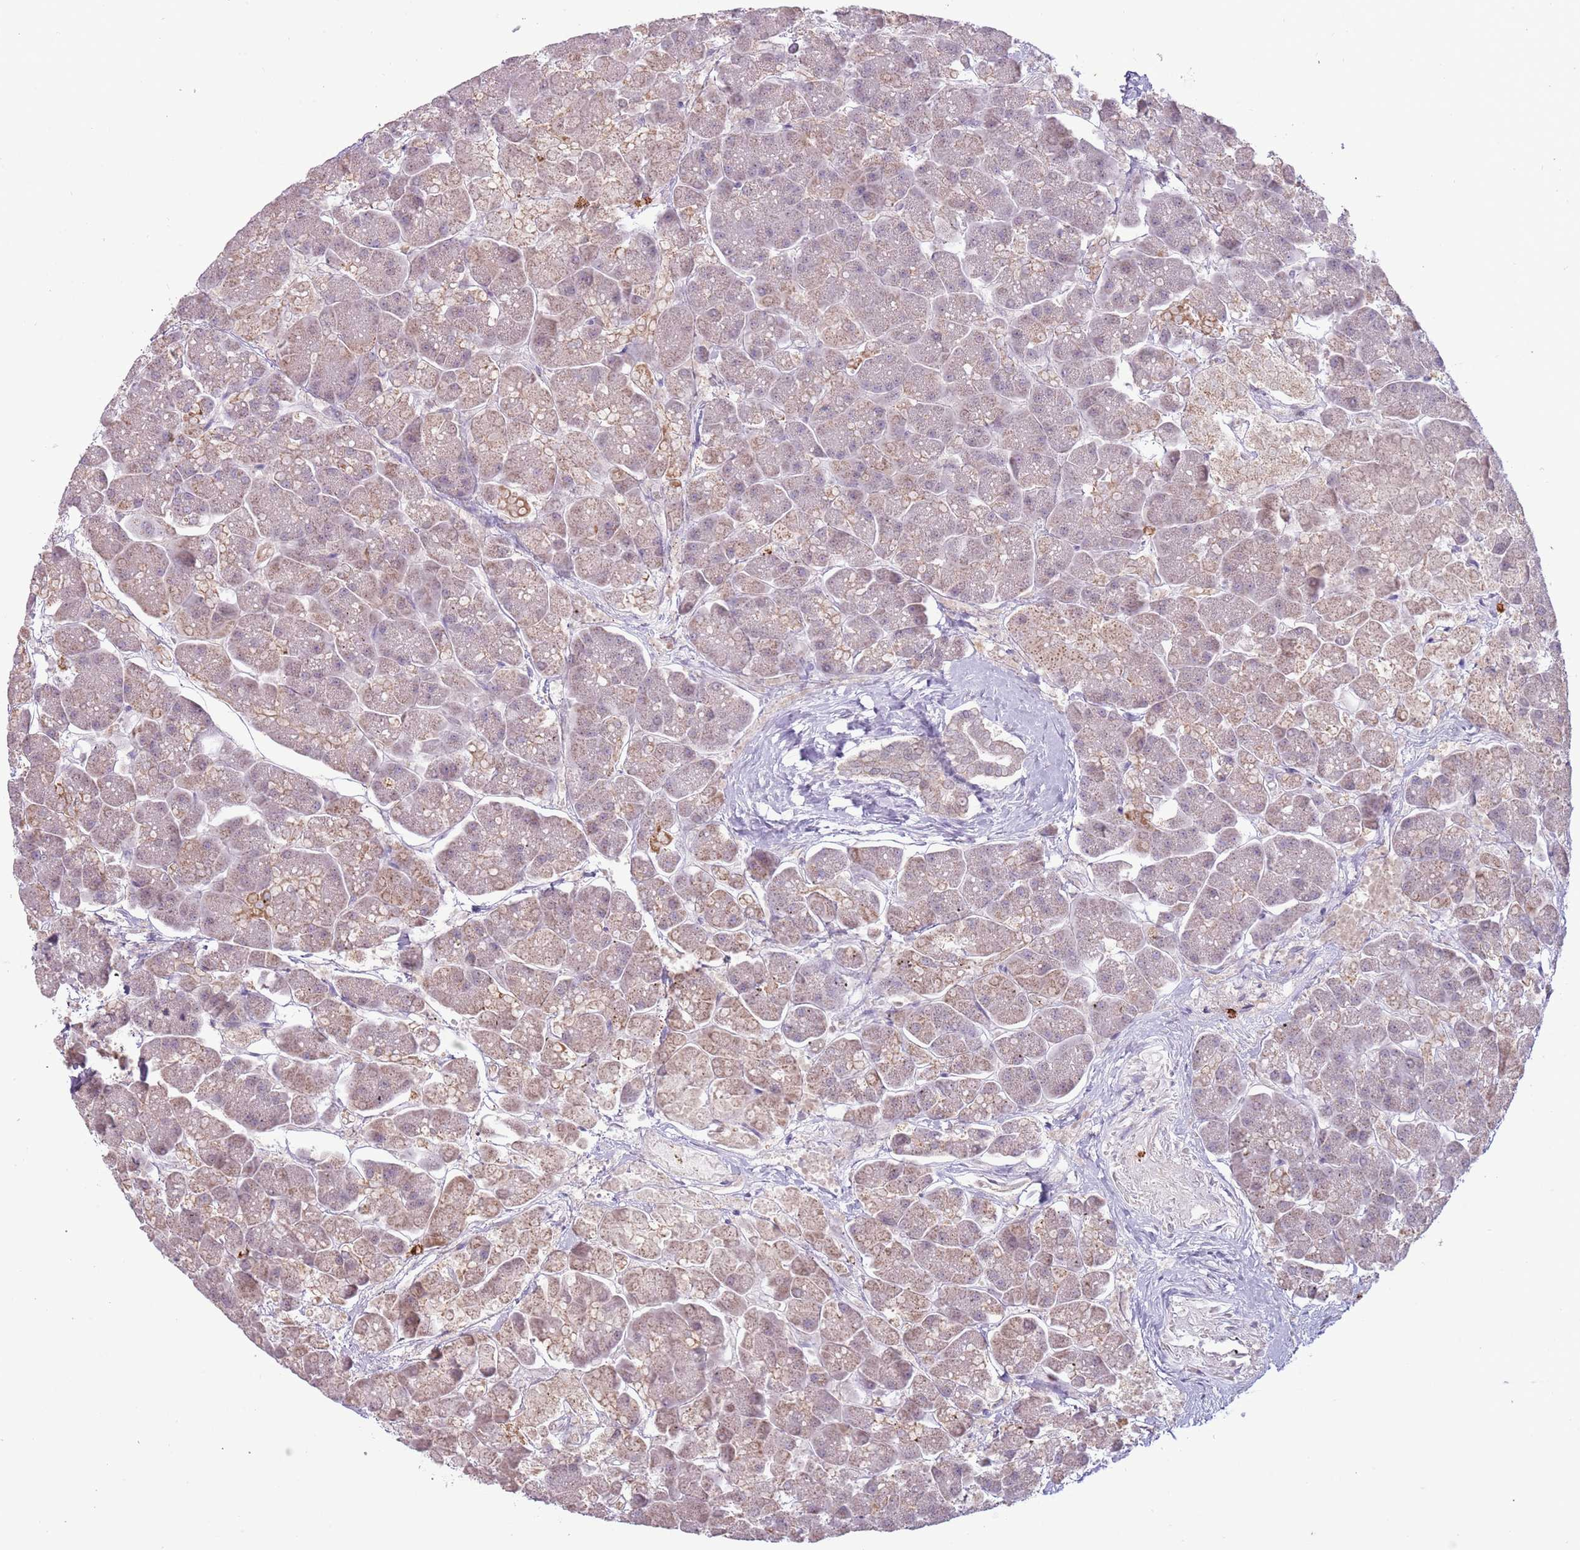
{"staining": {"intensity": "weak", "quantity": "25%-75%", "location": "cytoplasmic/membranous"}, "tissue": "pancreas", "cell_type": "Exocrine glandular cells", "image_type": "normal", "snomed": [{"axis": "morphology", "description": "Normal tissue, NOS"}, {"axis": "topography", "description": "Pancreas"}, {"axis": "topography", "description": "Peripheral nerve tissue"}], "caption": "Immunohistochemistry (IHC) staining of normal pancreas, which reveals low levels of weak cytoplasmic/membranous staining in approximately 25%-75% of exocrine glandular cells indicating weak cytoplasmic/membranous protein expression. The staining was performed using DAB (brown) for protein detection and nuclei were counterstained in hematoxylin (blue).", "gene": "SYS1", "patient": {"sex": "male", "age": 54}}